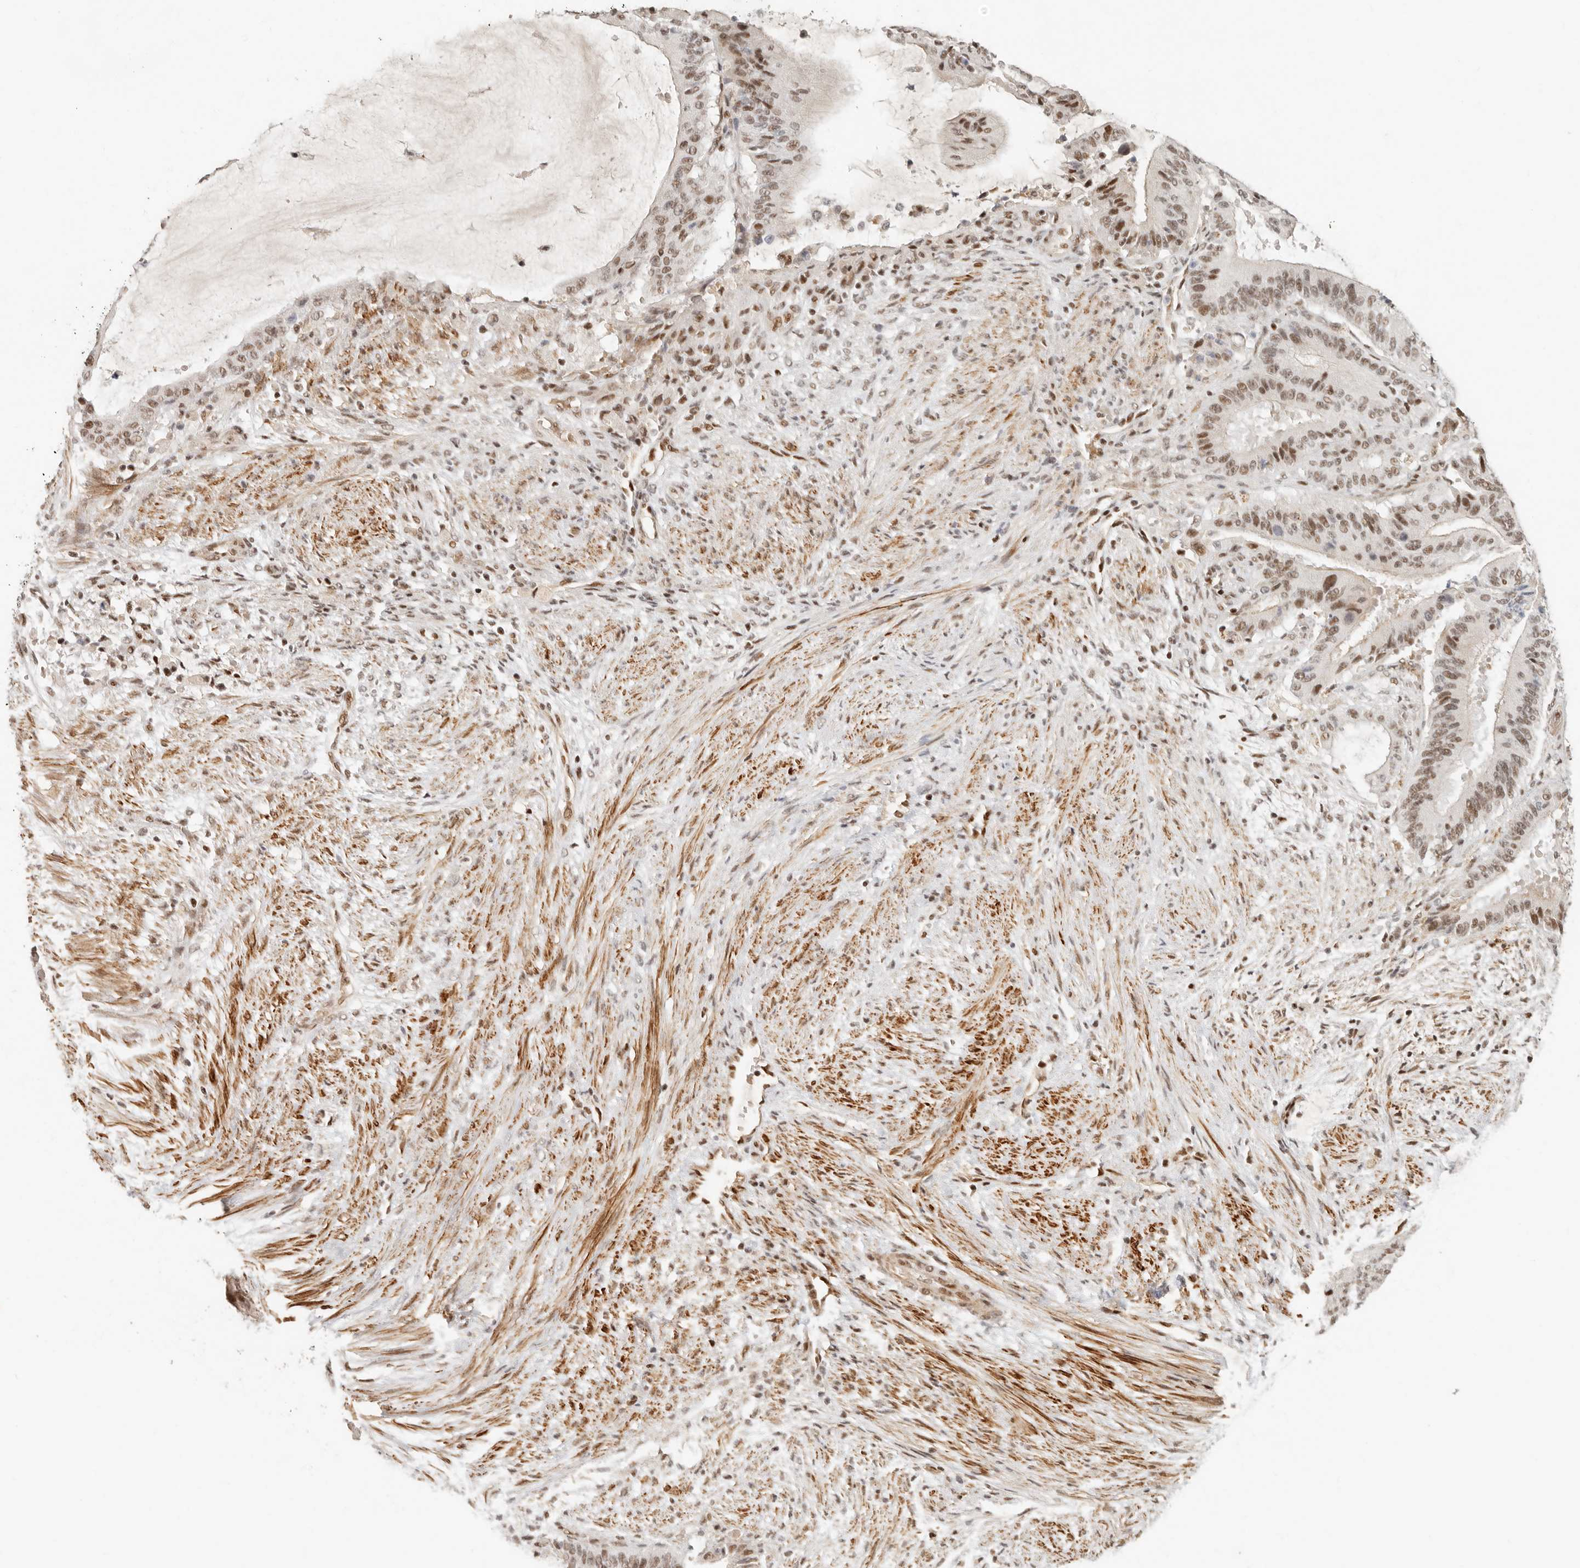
{"staining": {"intensity": "moderate", "quantity": "25%-75%", "location": "nuclear"}, "tissue": "liver cancer", "cell_type": "Tumor cells", "image_type": "cancer", "snomed": [{"axis": "morphology", "description": "Normal tissue, NOS"}, {"axis": "morphology", "description": "Cholangiocarcinoma"}, {"axis": "topography", "description": "Liver"}, {"axis": "topography", "description": "Peripheral nerve tissue"}], "caption": "Immunohistochemical staining of liver cholangiocarcinoma displays medium levels of moderate nuclear positivity in about 25%-75% of tumor cells.", "gene": "GABPA", "patient": {"sex": "female", "age": 73}}